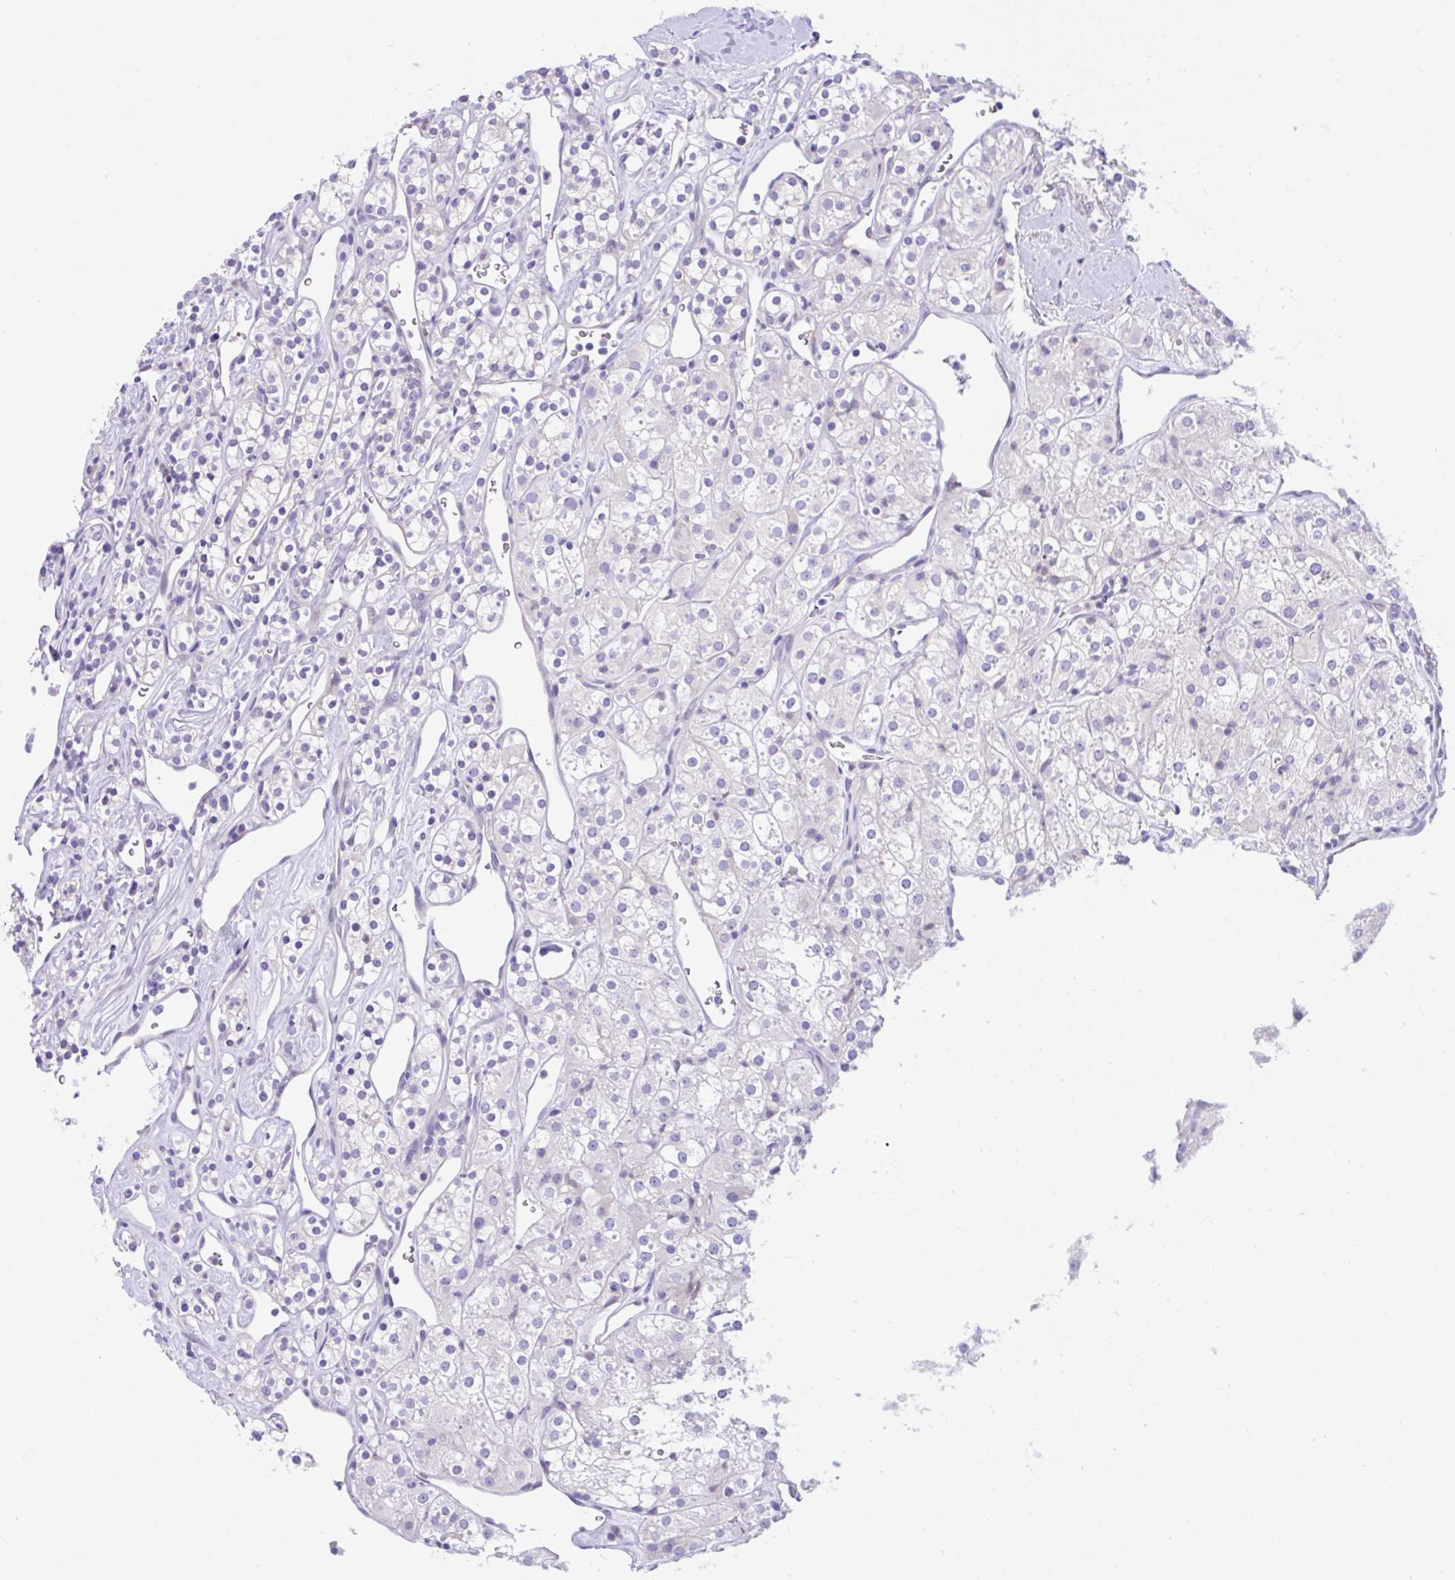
{"staining": {"intensity": "negative", "quantity": "none", "location": "none"}, "tissue": "renal cancer", "cell_type": "Tumor cells", "image_type": "cancer", "snomed": [{"axis": "morphology", "description": "Adenocarcinoma, NOS"}, {"axis": "topography", "description": "Kidney"}], "caption": "DAB immunohistochemical staining of human renal cancer exhibits no significant expression in tumor cells.", "gene": "ANO4", "patient": {"sex": "male", "age": 77}}